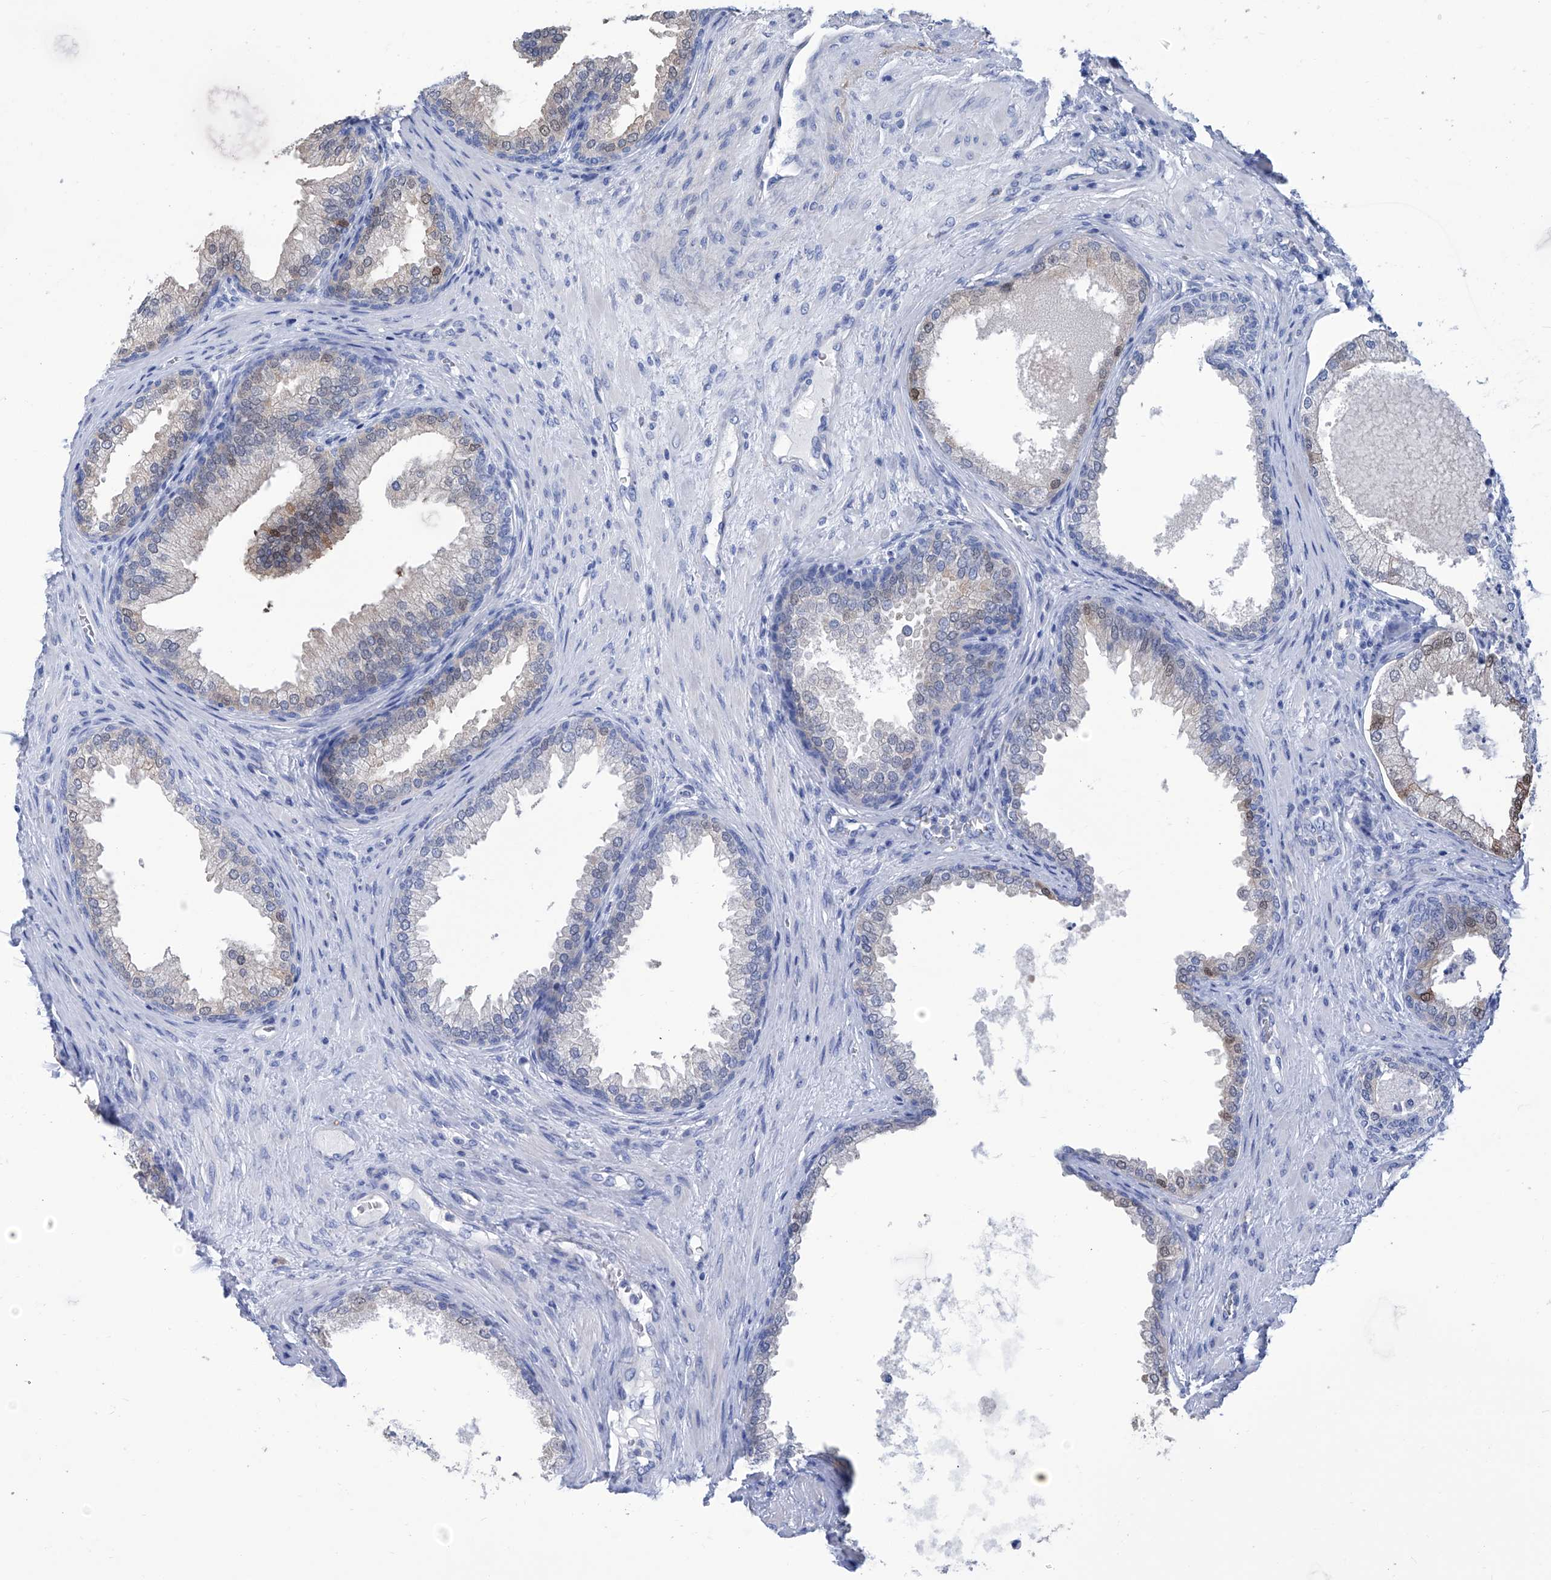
{"staining": {"intensity": "weak", "quantity": "<25%", "location": "cytoplasmic/membranous"}, "tissue": "prostate", "cell_type": "Glandular cells", "image_type": "normal", "snomed": [{"axis": "morphology", "description": "Normal tissue, NOS"}, {"axis": "topography", "description": "Prostate"}], "caption": "This is an immunohistochemistry image of normal prostate. There is no staining in glandular cells.", "gene": "SMS", "patient": {"sex": "male", "age": 76}}